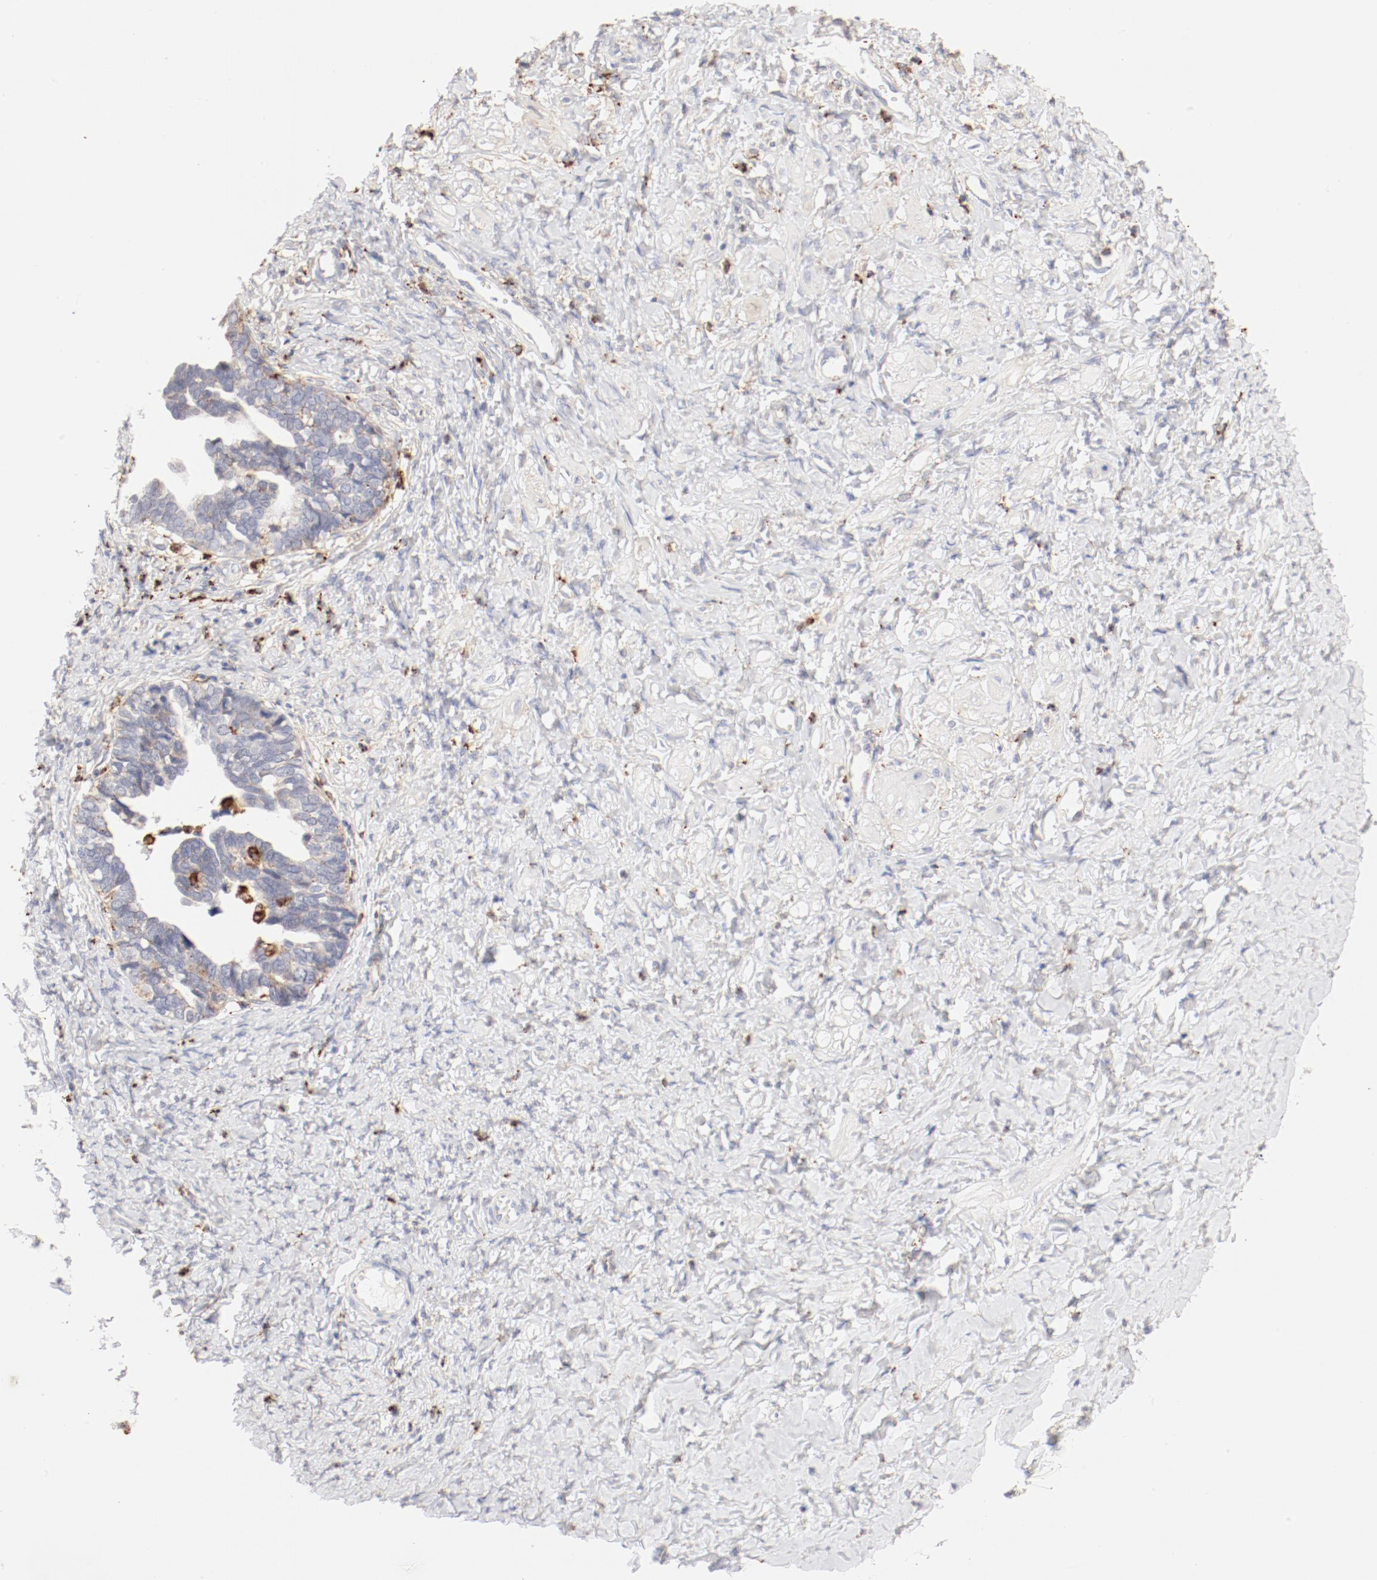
{"staining": {"intensity": "weak", "quantity": "<25%", "location": "cytoplasmic/membranous"}, "tissue": "ovarian cancer", "cell_type": "Tumor cells", "image_type": "cancer", "snomed": [{"axis": "morphology", "description": "Cystadenocarcinoma, serous, NOS"}, {"axis": "topography", "description": "Ovary"}], "caption": "Immunohistochemical staining of serous cystadenocarcinoma (ovarian) reveals no significant expression in tumor cells.", "gene": "CTSH", "patient": {"sex": "female", "age": 77}}